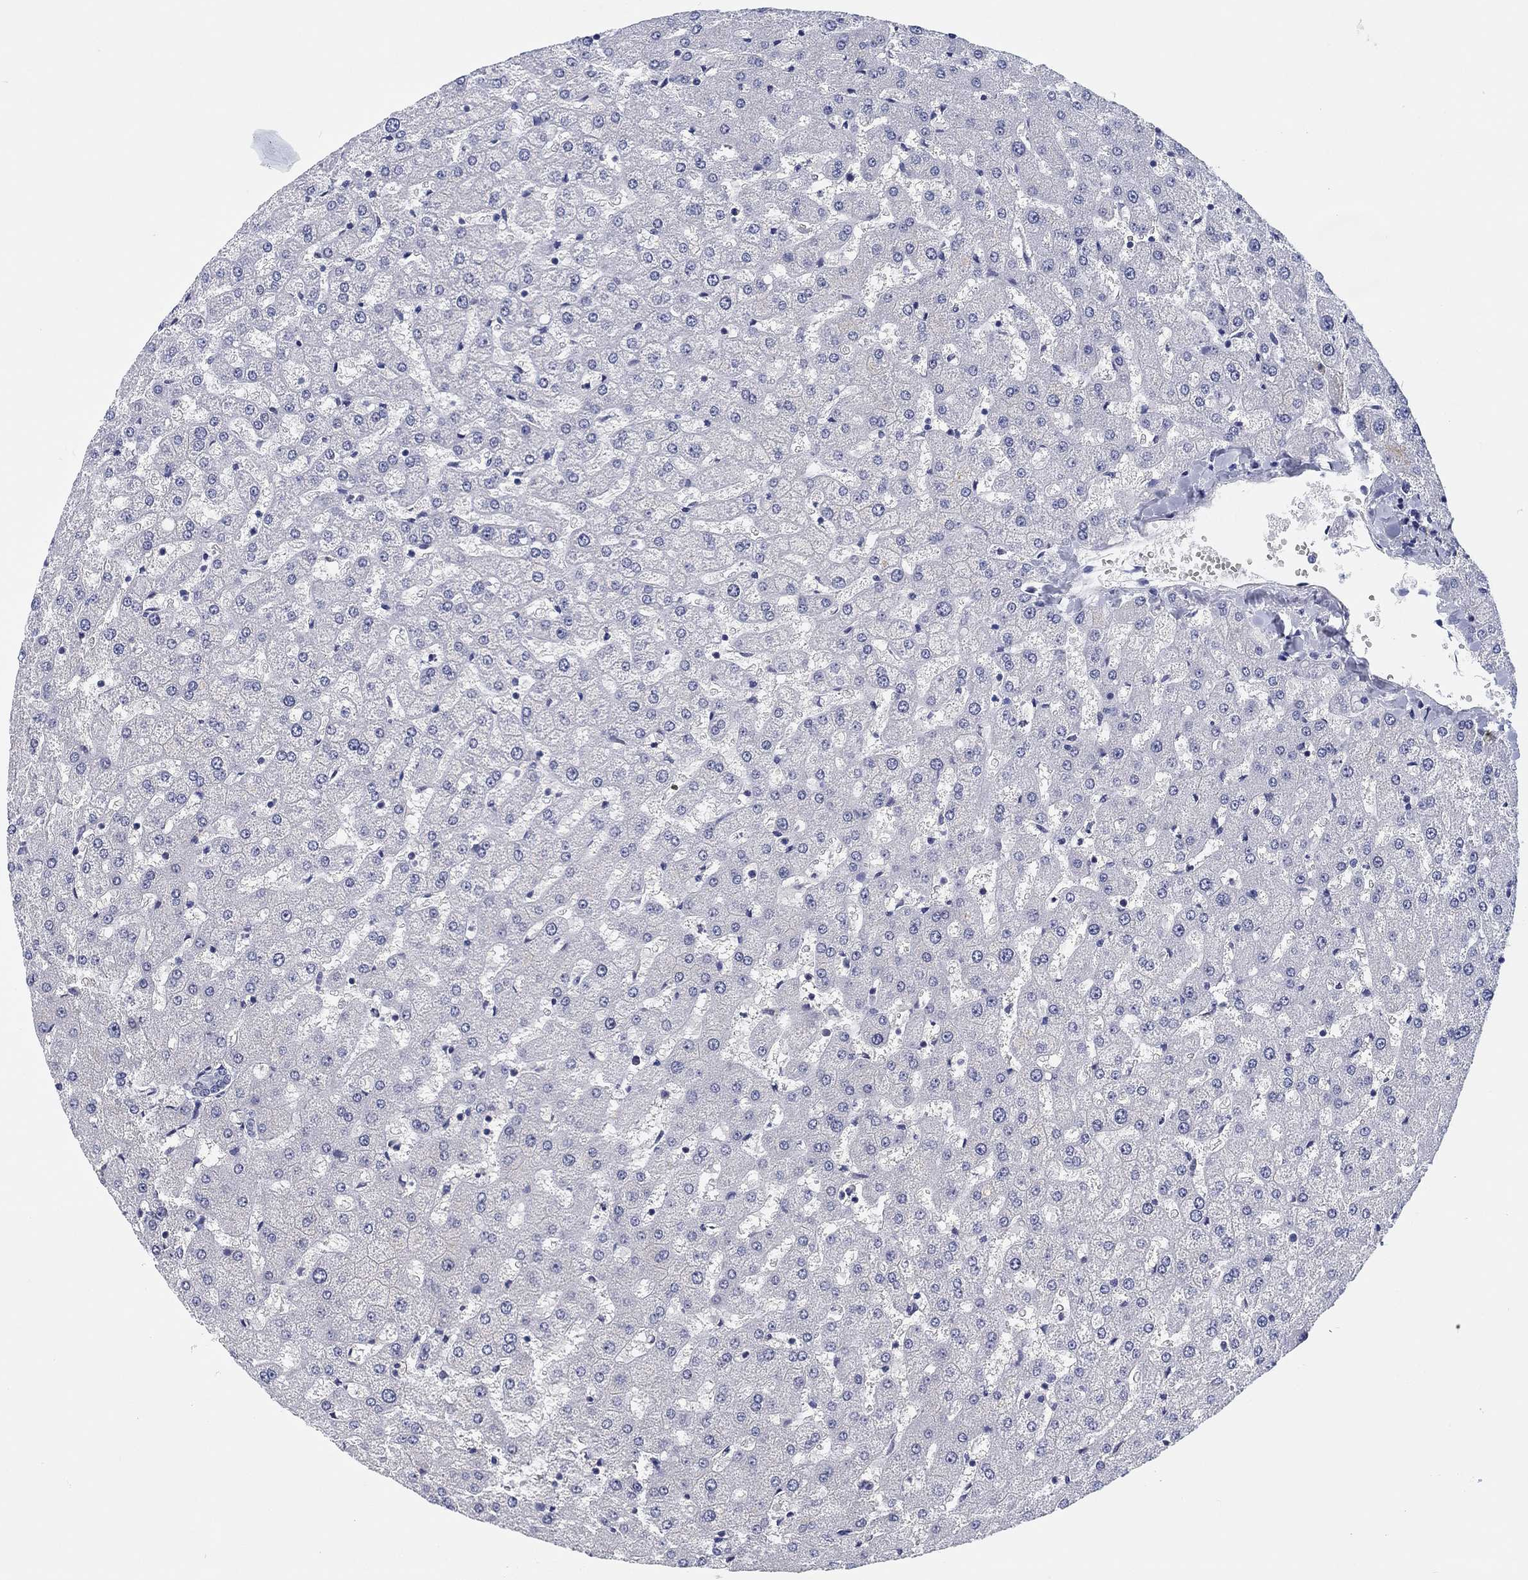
{"staining": {"intensity": "negative", "quantity": "none", "location": "none"}, "tissue": "liver", "cell_type": "Cholangiocytes", "image_type": "normal", "snomed": [{"axis": "morphology", "description": "Normal tissue, NOS"}, {"axis": "topography", "description": "Liver"}], "caption": "This is an IHC histopathology image of normal human liver. There is no positivity in cholangiocytes.", "gene": "OTUB2", "patient": {"sex": "female", "age": 50}}